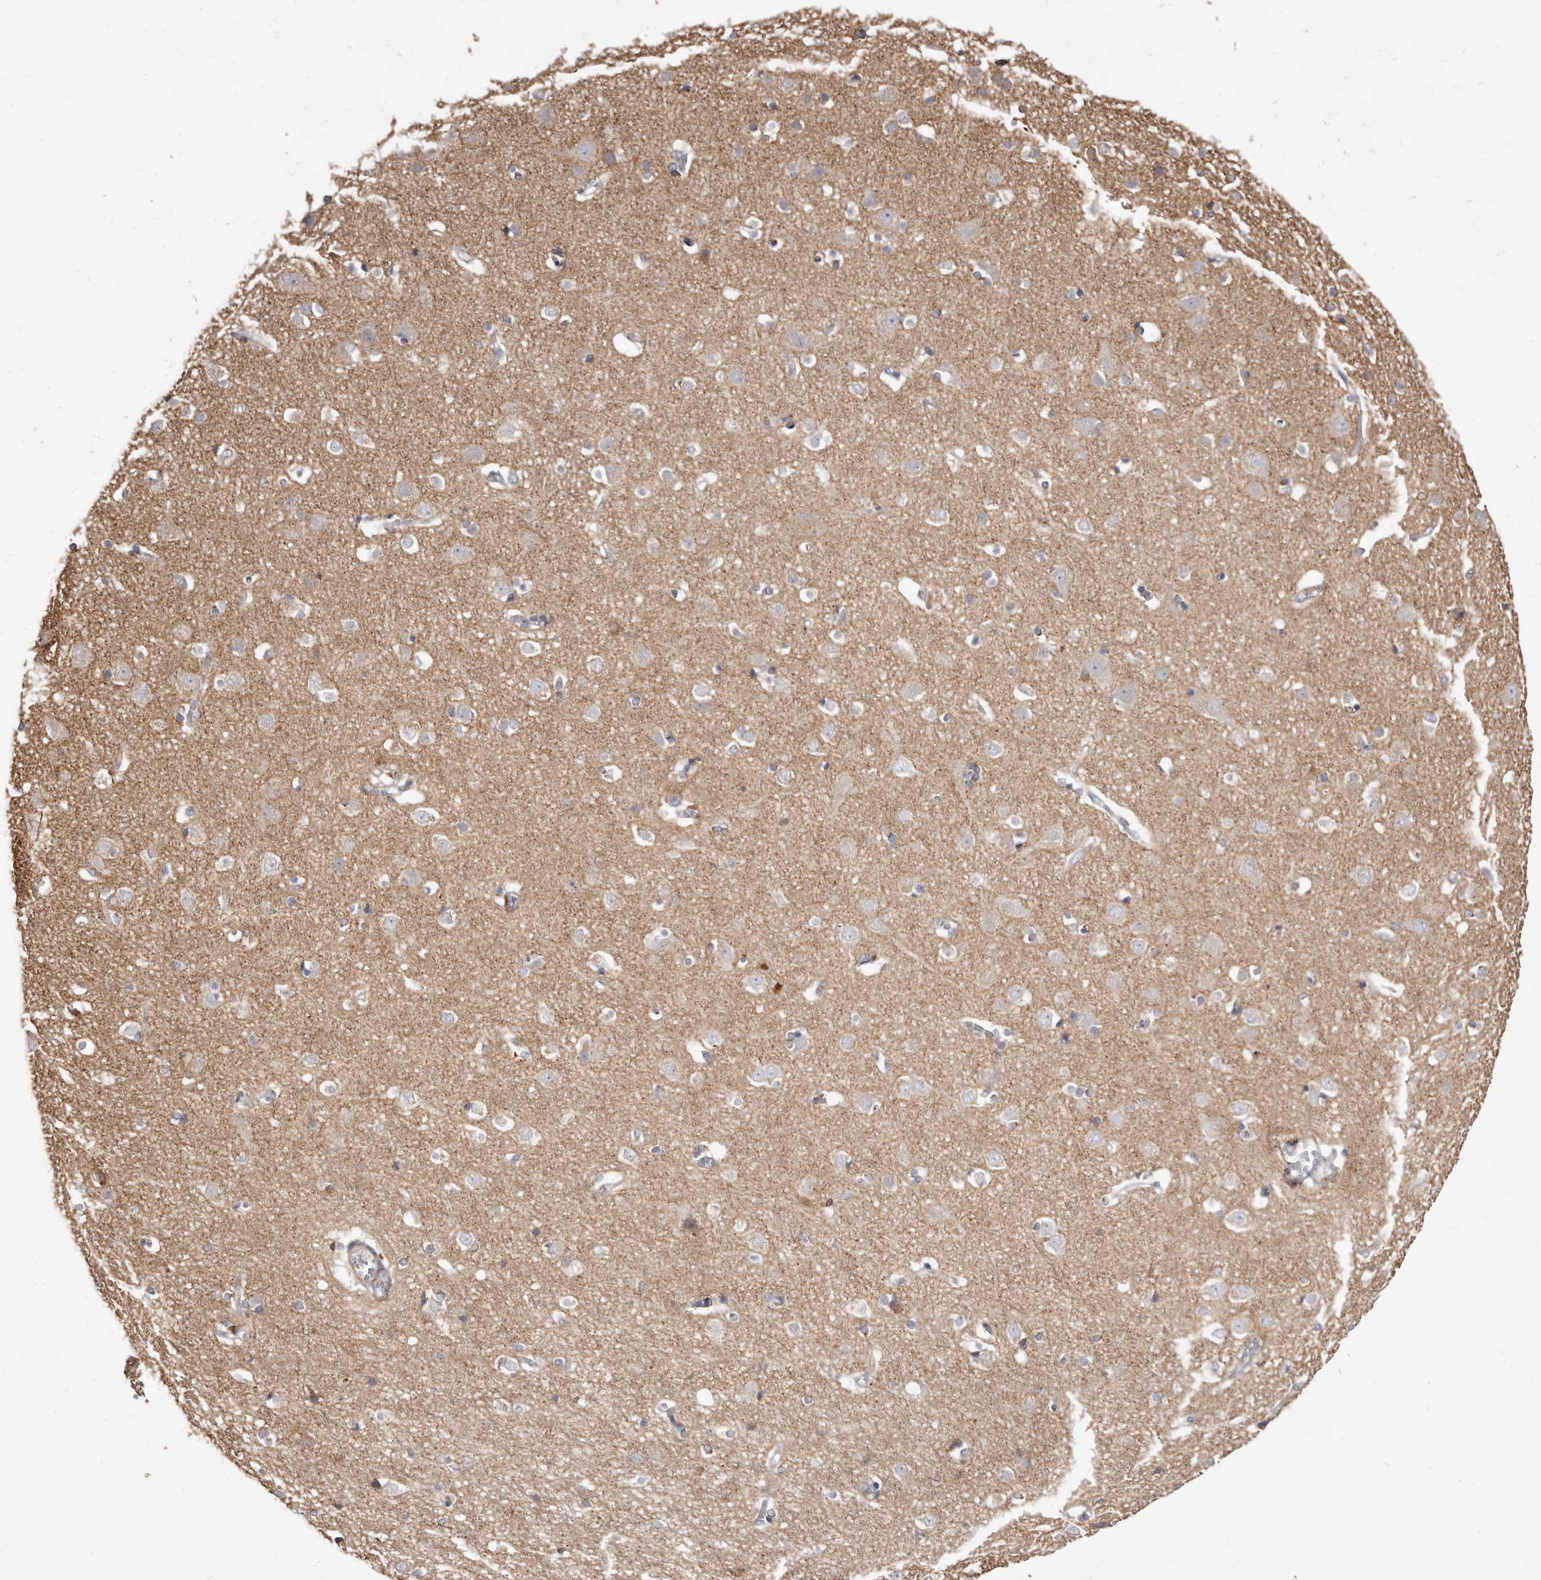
{"staining": {"intensity": "weak", "quantity": "25%-75%", "location": "cytoplasmic/membranous"}, "tissue": "cerebral cortex", "cell_type": "Endothelial cells", "image_type": "normal", "snomed": [{"axis": "morphology", "description": "Normal tissue, NOS"}, {"axis": "topography", "description": "Cerebral cortex"}], "caption": "Endothelial cells demonstrate weak cytoplasmic/membranous expression in about 25%-75% of cells in benign cerebral cortex.", "gene": "TPD52", "patient": {"sex": "male", "age": 54}}